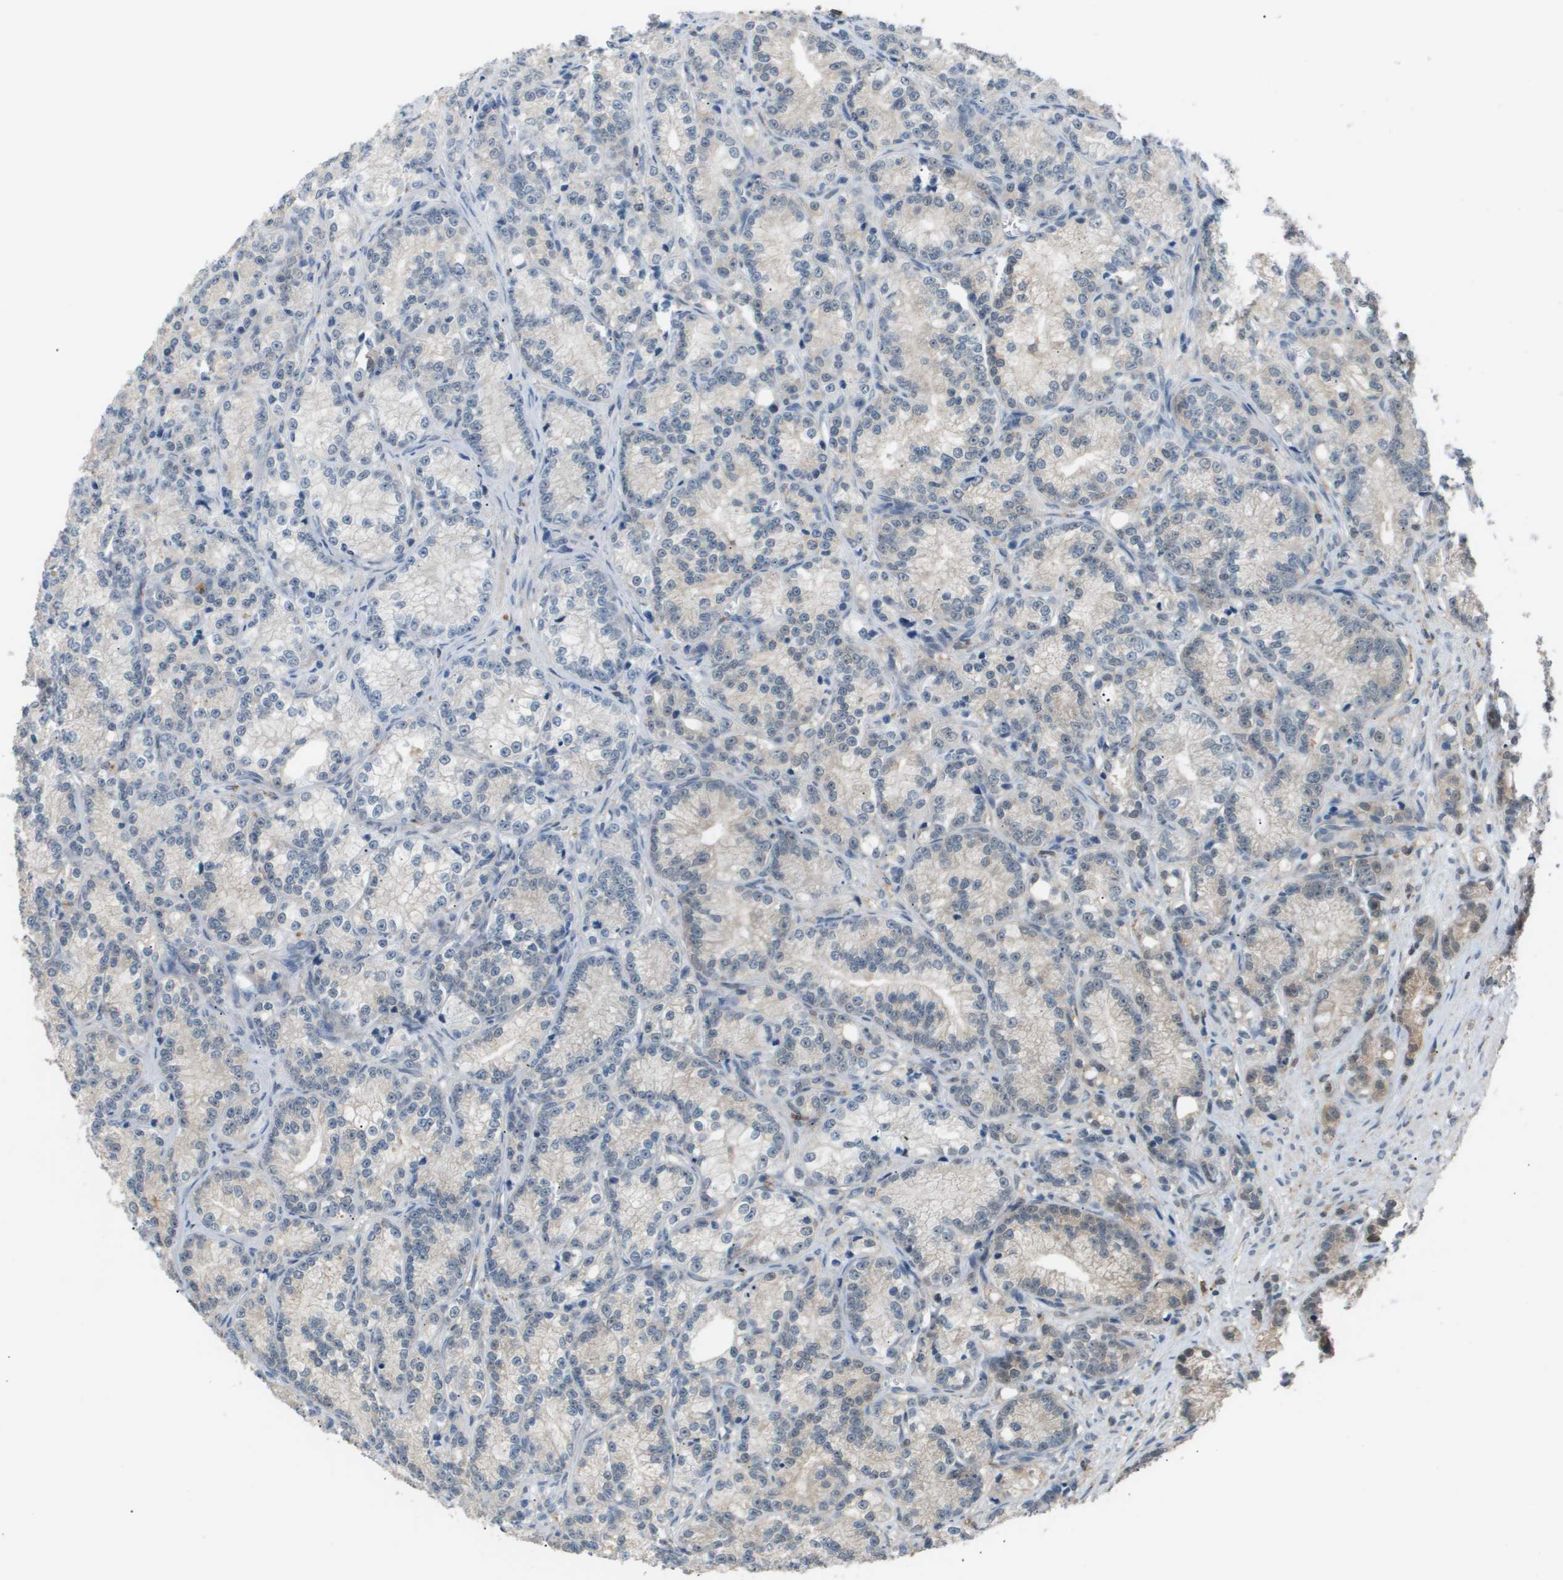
{"staining": {"intensity": "weak", "quantity": "<25%", "location": "cytoplasmic/membranous"}, "tissue": "prostate cancer", "cell_type": "Tumor cells", "image_type": "cancer", "snomed": [{"axis": "morphology", "description": "Adenocarcinoma, Low grade"}, {"axis": "topography", "description": "Prostate"}], "caption": "An immunohistochemistry image of prostate cancer (adenocarcinoma (low-grade)) is shown. There is no staining in tumor cells of prostate cancer (adenocarcinoma (low-grade)).", "gene": "AKR1A1", "patient": {"sex": "male", "age": 89}}